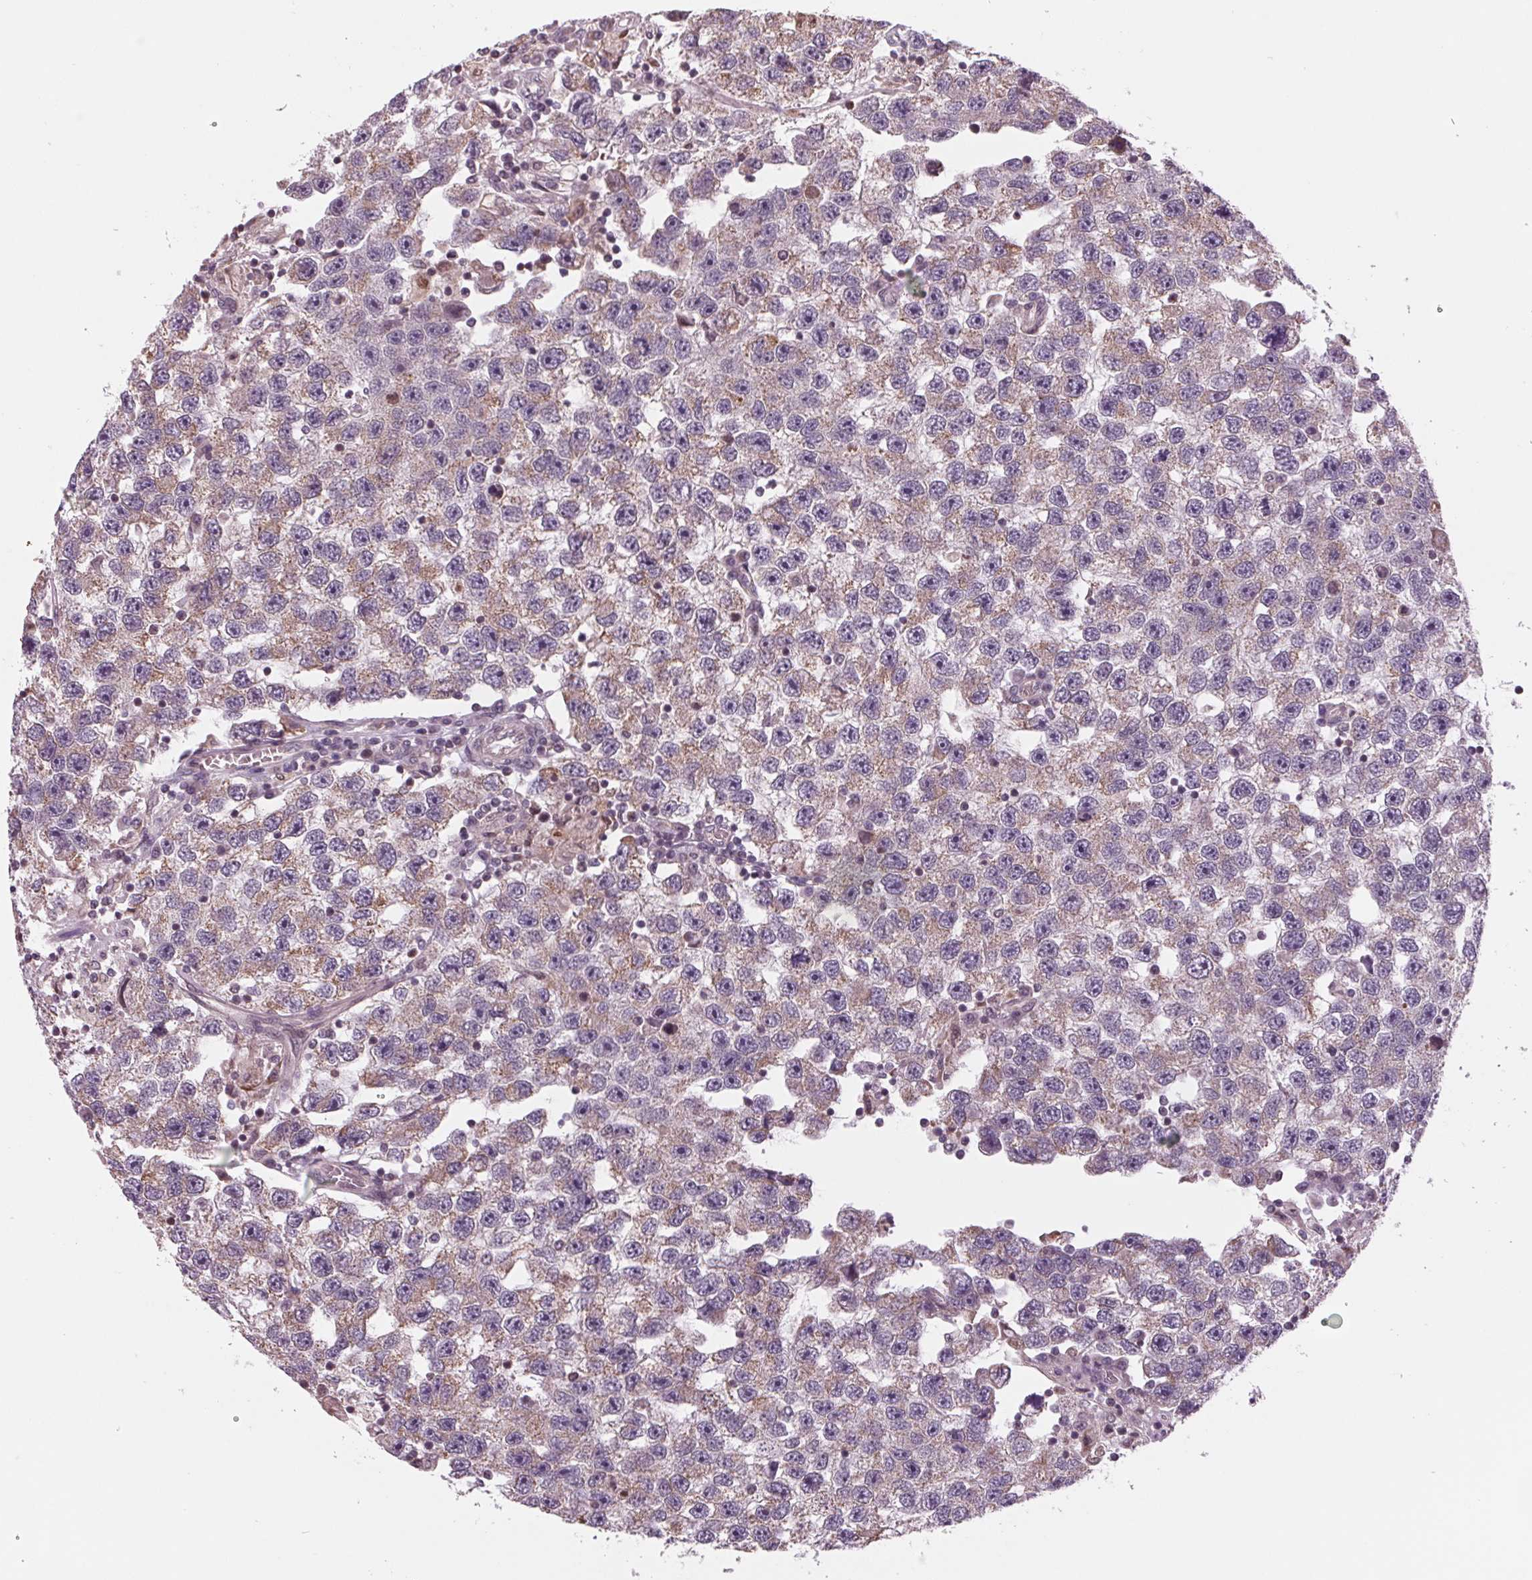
{"staining": {"intensity": "weak", "quantity": "25%-75%", "location": "cytoplasmic/membranous"}, "tissue": "testis cancer", "cell_type": "Tumor cells", "image_type": "cancer", "snomed": [{"axis": "morphology", "description": "Seminoma, NOS"}, {"axis": "topography", "description": "Testis"}], "caption": "Weak cytoplasmic/membranous expression is appreciated in approximately 25%-75% of tumor cells in testis cancer.", "gene": "STAT3", "patient": {"sex": "male", "age": 26}}